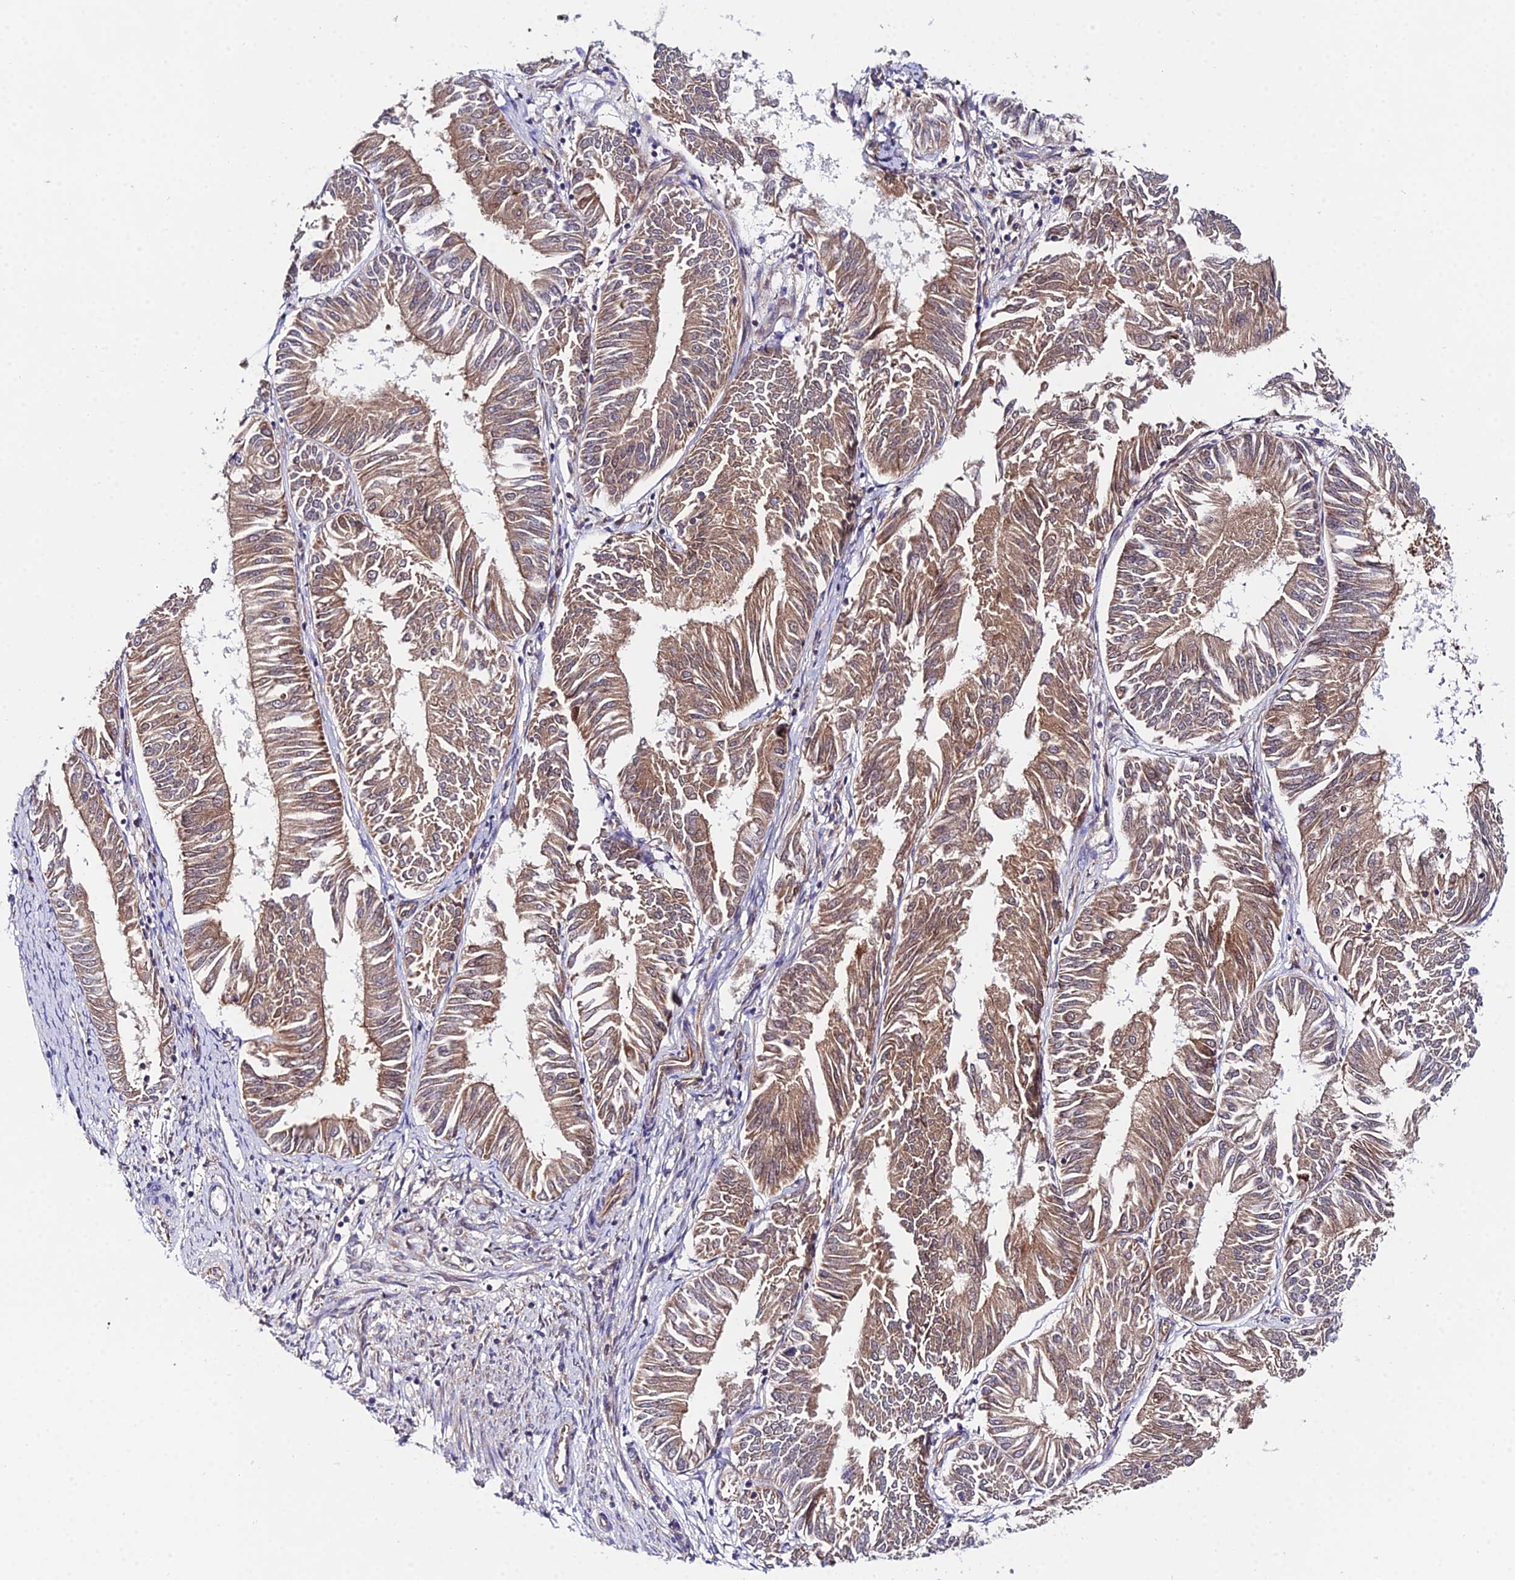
{"staining": {"intensity": "weak", "quantity": ">75%", "location": "cytoplasmic/membranous"}, "tissue": "endometrial cancer", "cell_type": "Tumor cells", "image_type": "cancer", "snomed": [{"axis": "morphology", "description": "Adenocarcinoma, NOS"}, {"axis": "topography", "description": "Endometrium"}], "caption": "Immunohistochemistry (IHC) image of neoplastic tissue: endometrial cancer (adenocarcinoma) stained using IHC displays low levels of weak protein expression localized specifically in the cytoplasmic/membranous of tumor cells, appearing as a cytoplasmic/membranous brown color.", "gene": "PPP2R2C", "patient": {"sex": "female", "age": 58}}